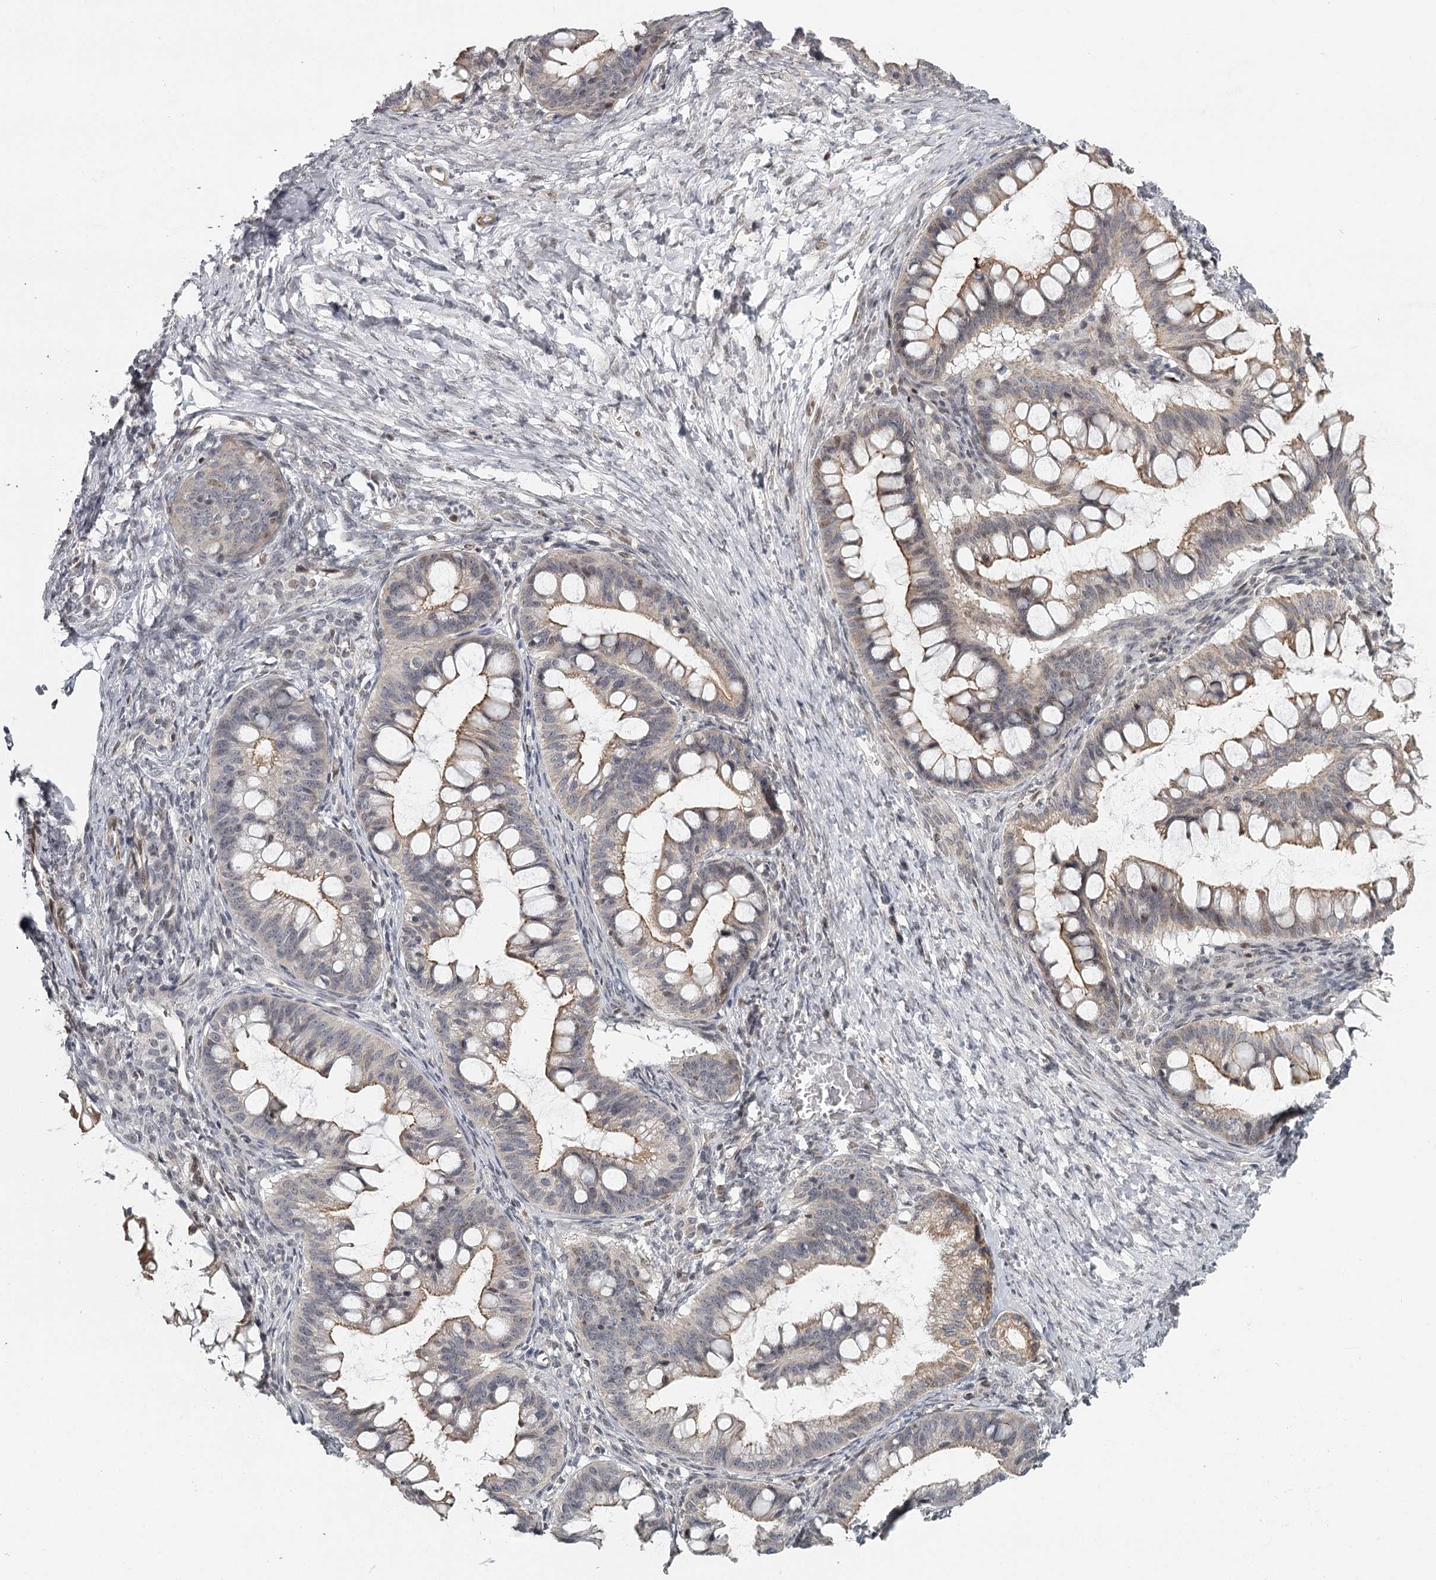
{"staining": {"intensity": "moderate", "quantity": "25%-75%", "location": "cytoplasmic/membranous"}, "tissue": "ovarian cancer", "cell_type": "Tumor cells", "image_type": "cancer", "snomed": [{"axis": "morphology", "description": "Cystadenocarcinoma, mucinous, NOS"}, {"axis": "topography", "description": "Ovary"}], "caption": "Protein expression analysis of human ovarian cancer reveals moderate cytoplasmic/membranous staining in about 25%-75% of tumor cells. (Stains: DAB in brown, nuclei in blue, Microscopy: brightfield microscopy at high magnification).", "gene": "FAM13C", "patient": {"sex": "female", "age": 73}}